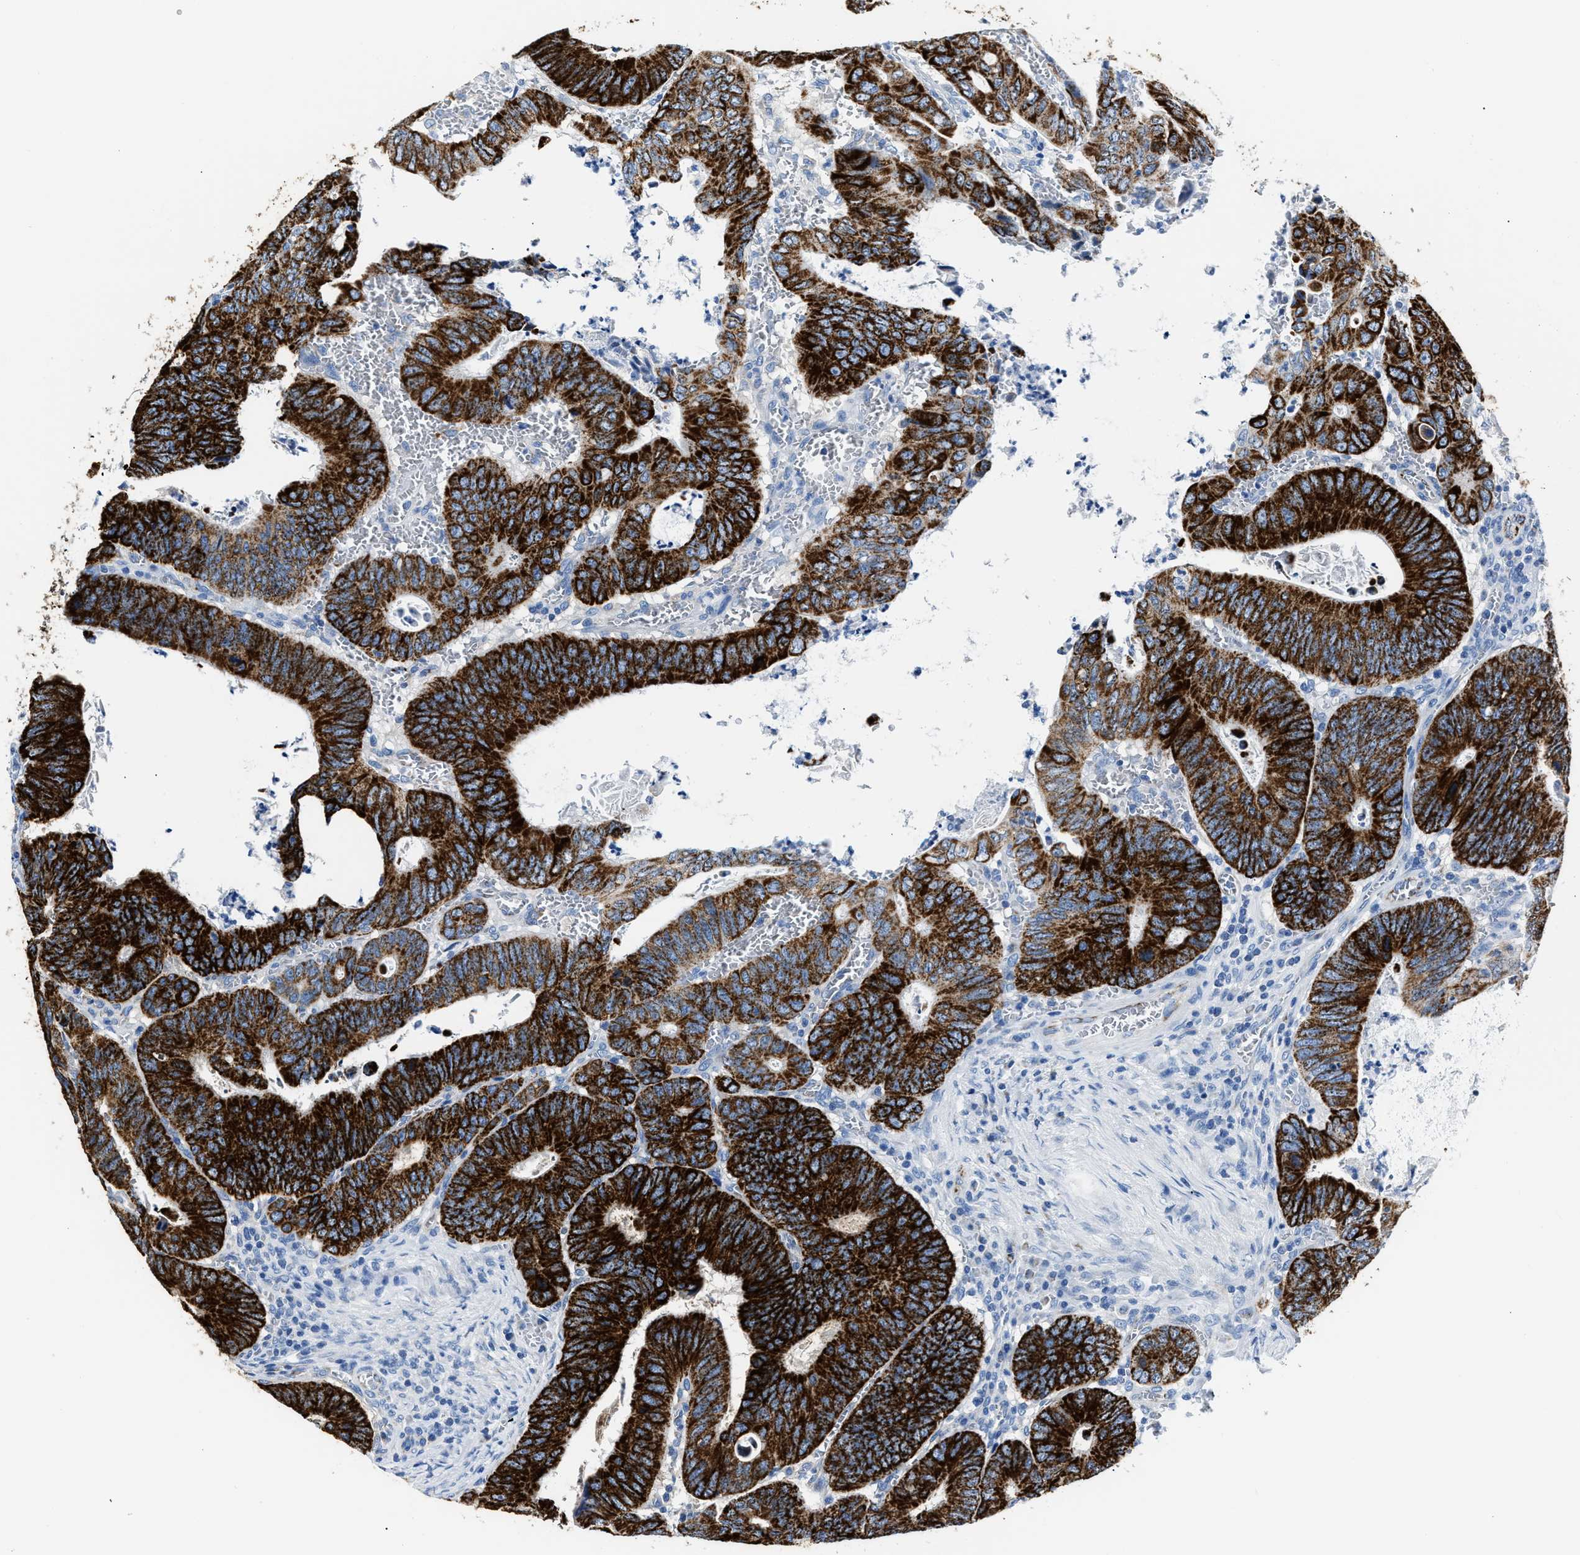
{"staining": {"intensity": "strong", "quantity": ">75%", "location": "cytoplasmic/membranous"}, "tissue": "colorectal cancer", "cell_type": "Tumor cells", "image_type": "cancer", "snomed": [{"axis": "morphology", "description": "Inflammation, NOS"}, {"axis": "morphology", "description": "Adenocarcinoma, NOS"}, {"axis": "topography", "description": "Colon"}], "caption": "Tumor cells demonstrate strong cytoplasmic/membranous expression in about >75% of cells in colorectal adenocarcinoma. (DAB (3,3'-diaminobenzidine) IHC, brown staining for protein, blue staining for nuclei).", "gene": "AMACR", "patient": {"sex": "male", "age": 72}}